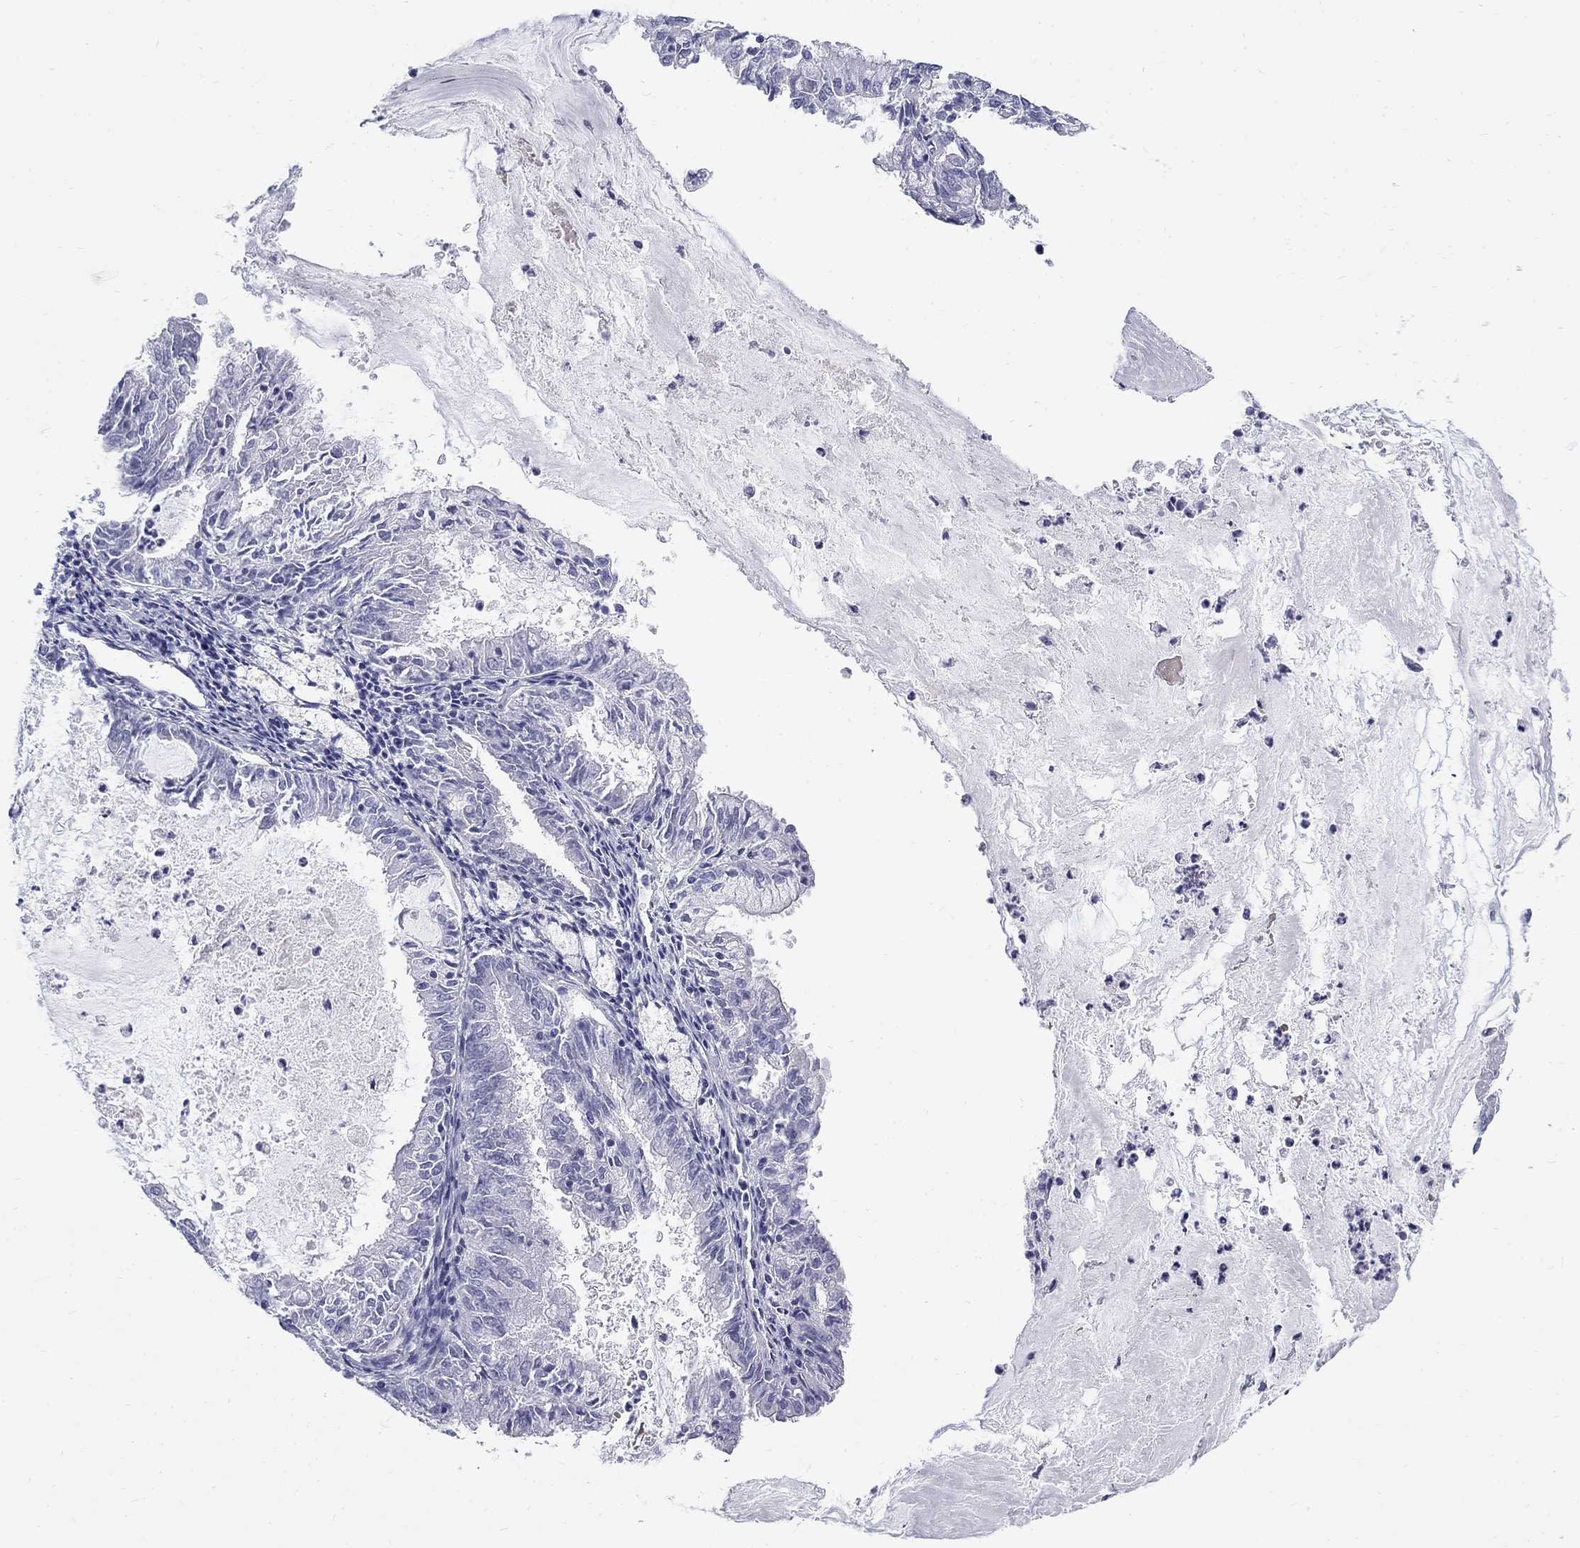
{"staining": {"intensity": "negative", "quantity": "none", "location": "none"}, "tissue": "endometrial cancer", "cell_type": "Tumor cells", "image_type": "cancer", "snomed": [{"axis": "morphology", "description": "Adenocarcinoma, NOS"}, {"axis": "topography", "description": "Endometrium"}], "caption": "Tumor cells are negative for brown protein staining in adenocarcinoma (endometrial). (Stains: DAB (3,3'-diaminobenzidine) immunohistochemistry with hematoxylin counter stain, Microscopy: brightfield microscopy at high magnification).", "gene": "MAGEB6", "patient": {"sex": "female", "age": 57}}